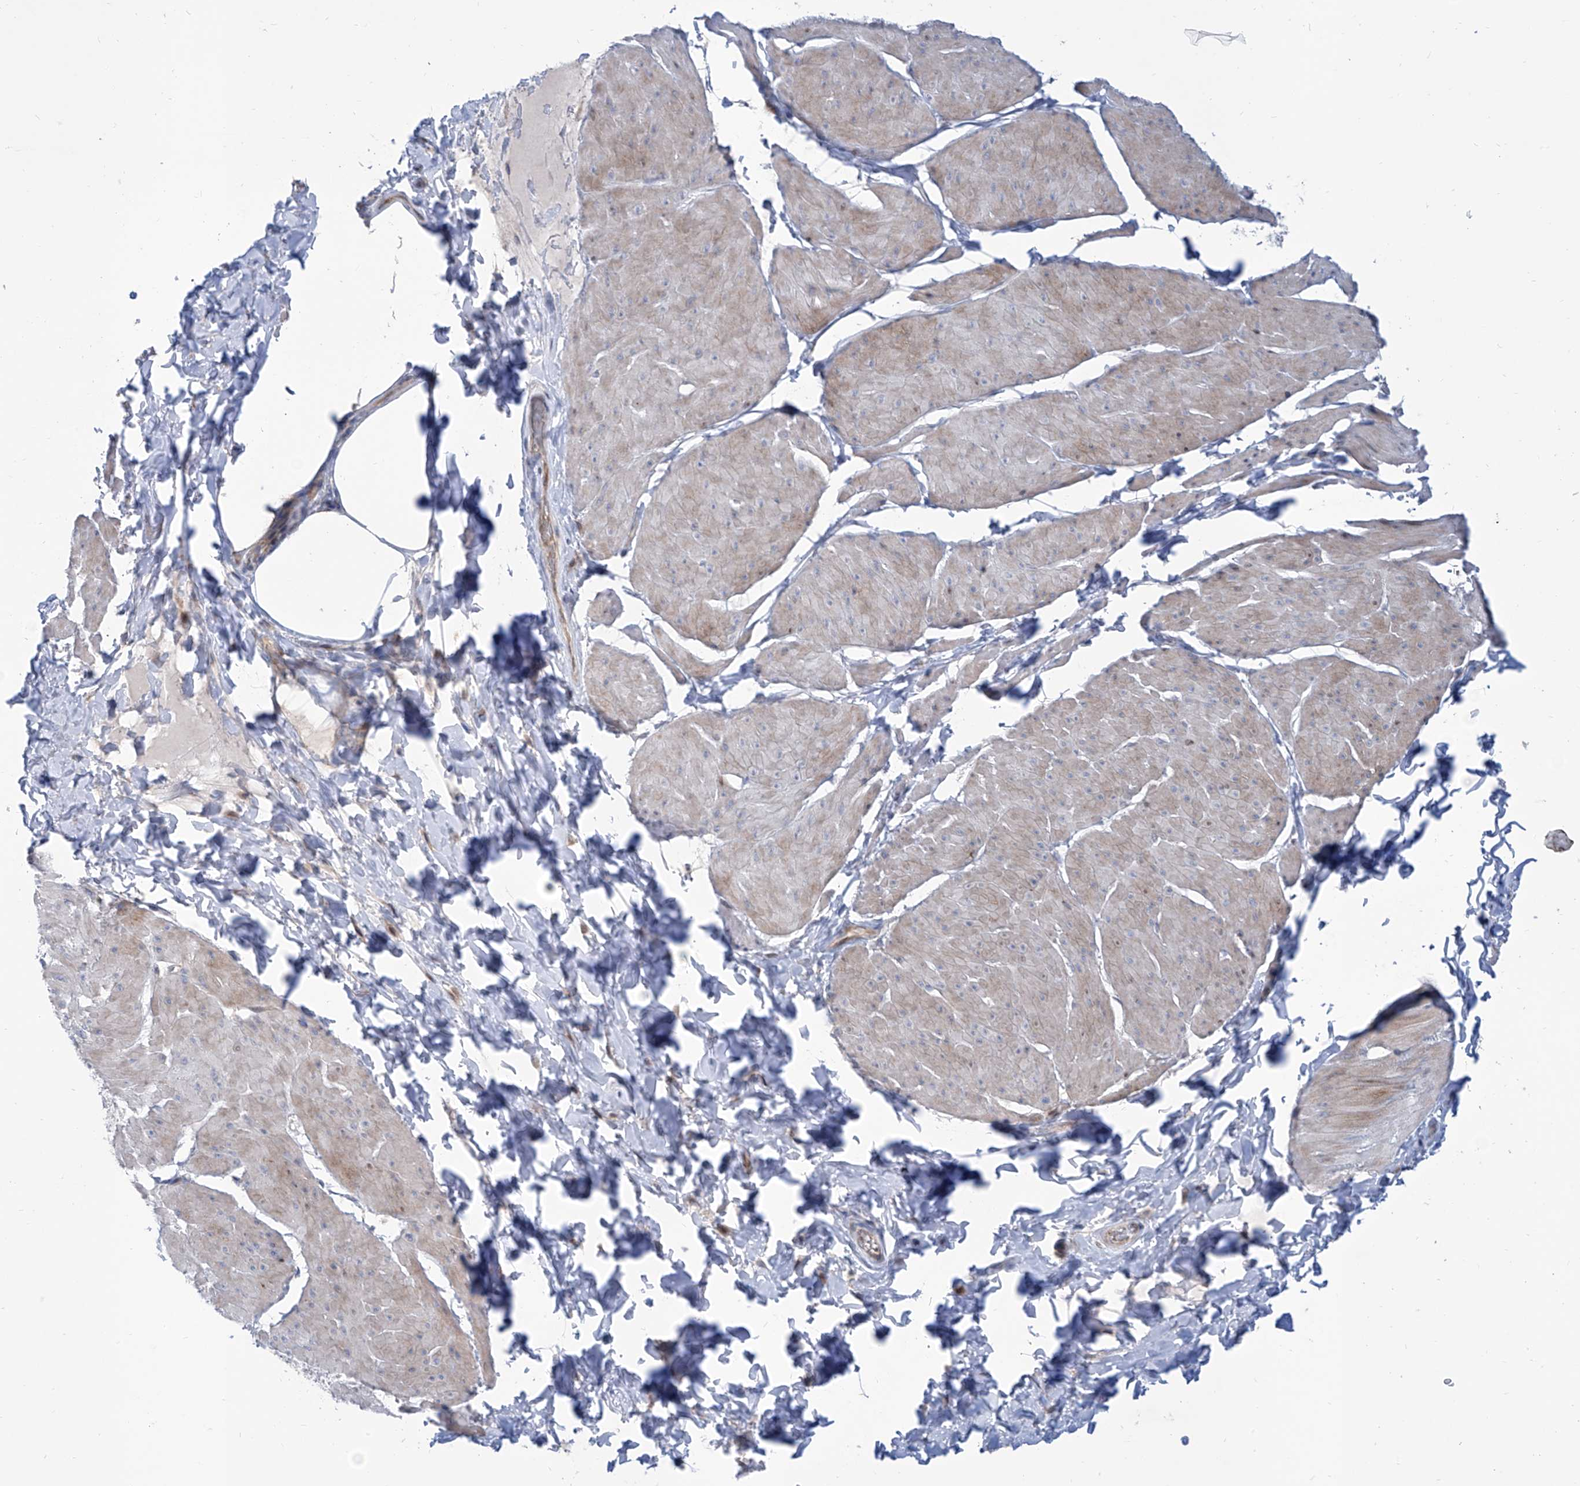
{"staining": {"intensity": "weak", "quantity": "<25%", "location": "cytoplasmic/membranous,nuclear"}, "tissue": "smooth muscle", "cell_type": "Smooth muscle cells", "image_type": "normal", "snomed": [{"axis": "morphology", "description": "Urothelial carcinoma, High grade"}, {"axis": "topography", "description": "Urinary bladder"}], "caption": "A high-resolution photomicrograph shows immunohistochemistry staining of benign smooth muscle, which demonstrates no significant positivity in smooth muscle cells.", "gene": "LRRC1", "patient": {"sex": "male", "age": 46}}